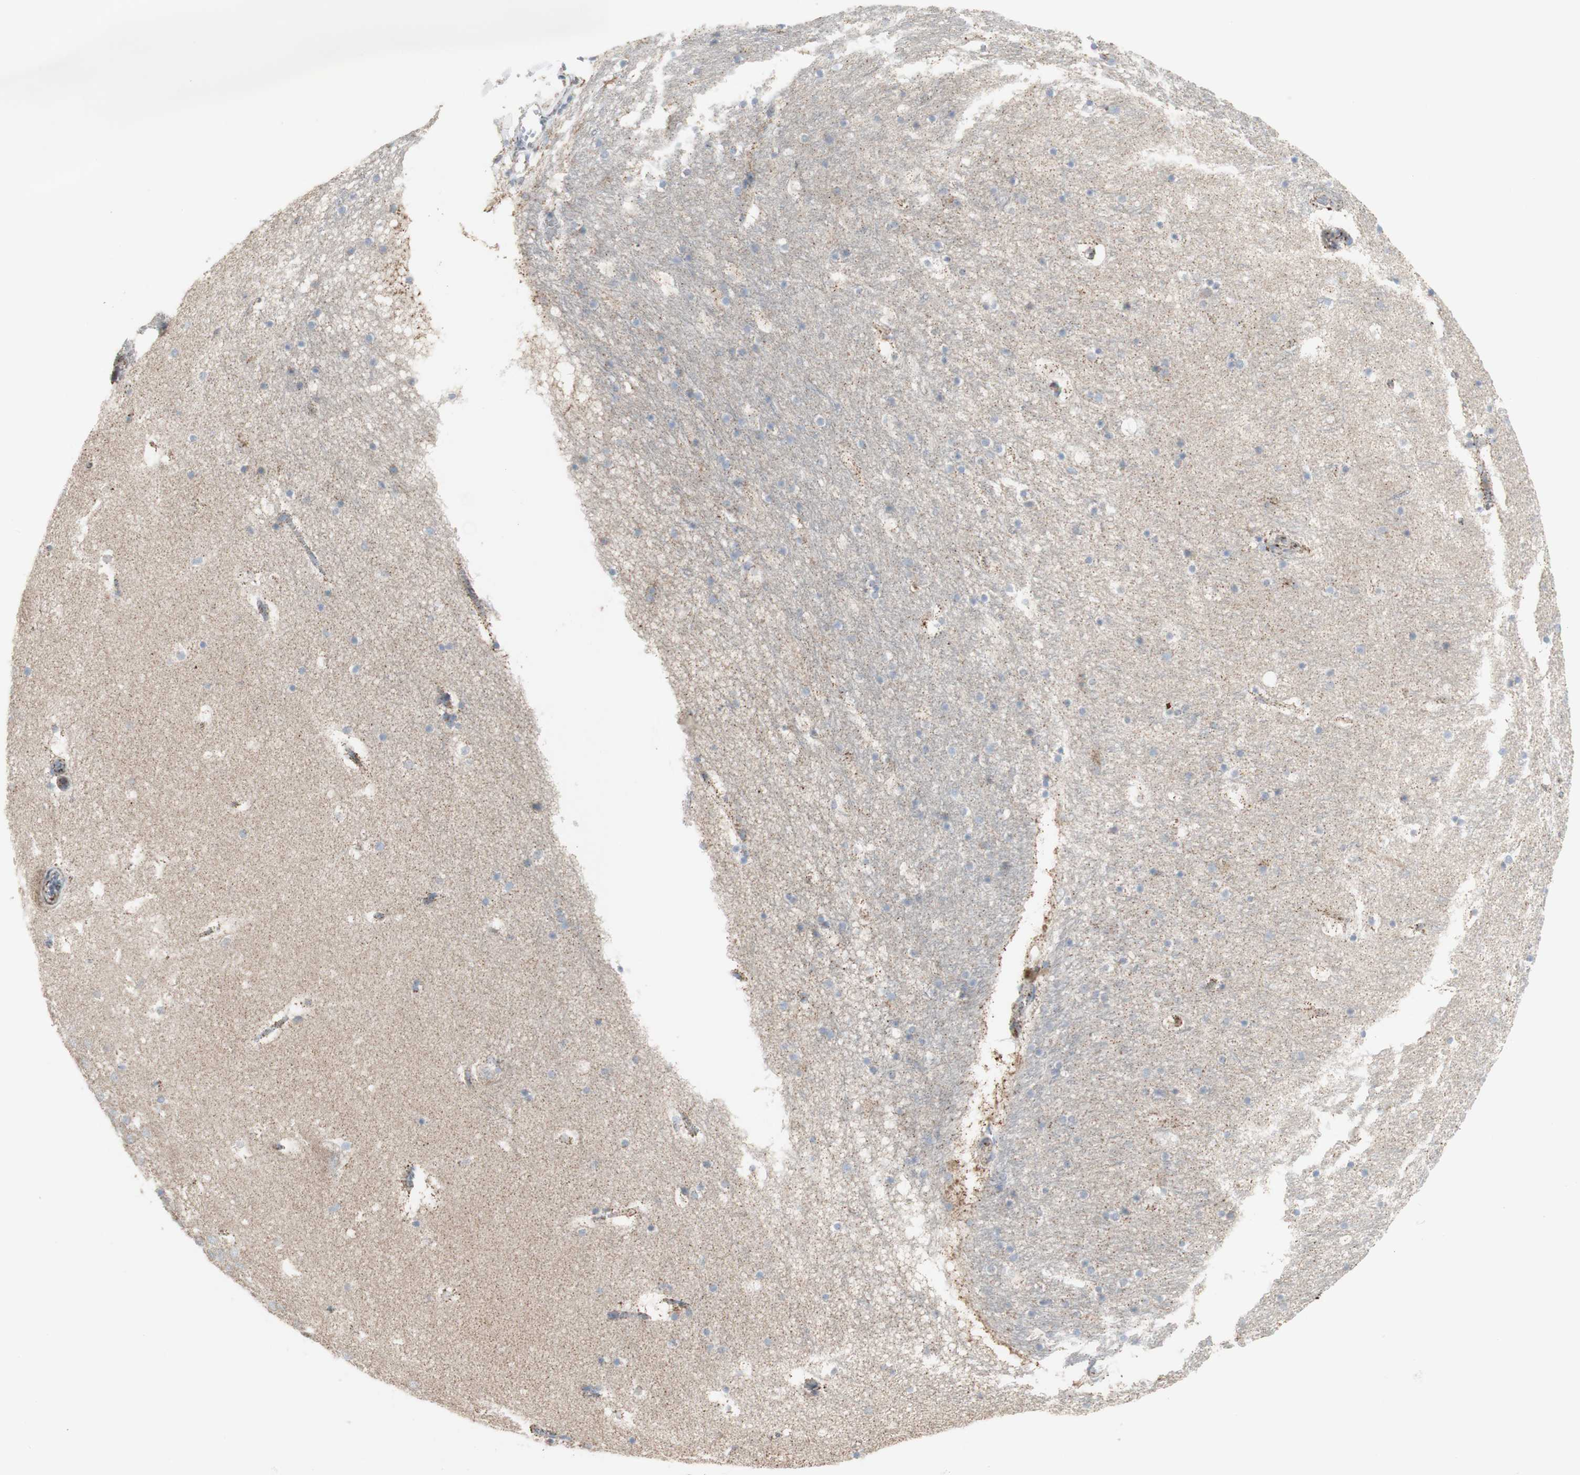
{"staining": {"intensity": "weak", "quantity": "<25%", "location": "cytoplasmic/membranous"}, "tissue": "hippocampus", "cell_type": "Glial cells", "image_type": "normal", "snomed": [{"axis": "morphology", "description": "Normal tissue, NOS"}, {"axis": "topography", "description": "Hippocampus"}], "caption": "This is a photomicrograph of immunohistochemistry staining of unremarkable hippocampus, which shows no positivity in glial cells. (DAB (3,3'-diaminobenzidine) immunohistochemistry visualized using brightfield microscopy, high magnification).", "gene": "C3orf52", "patient": {"sex": "male", "age": 45}}